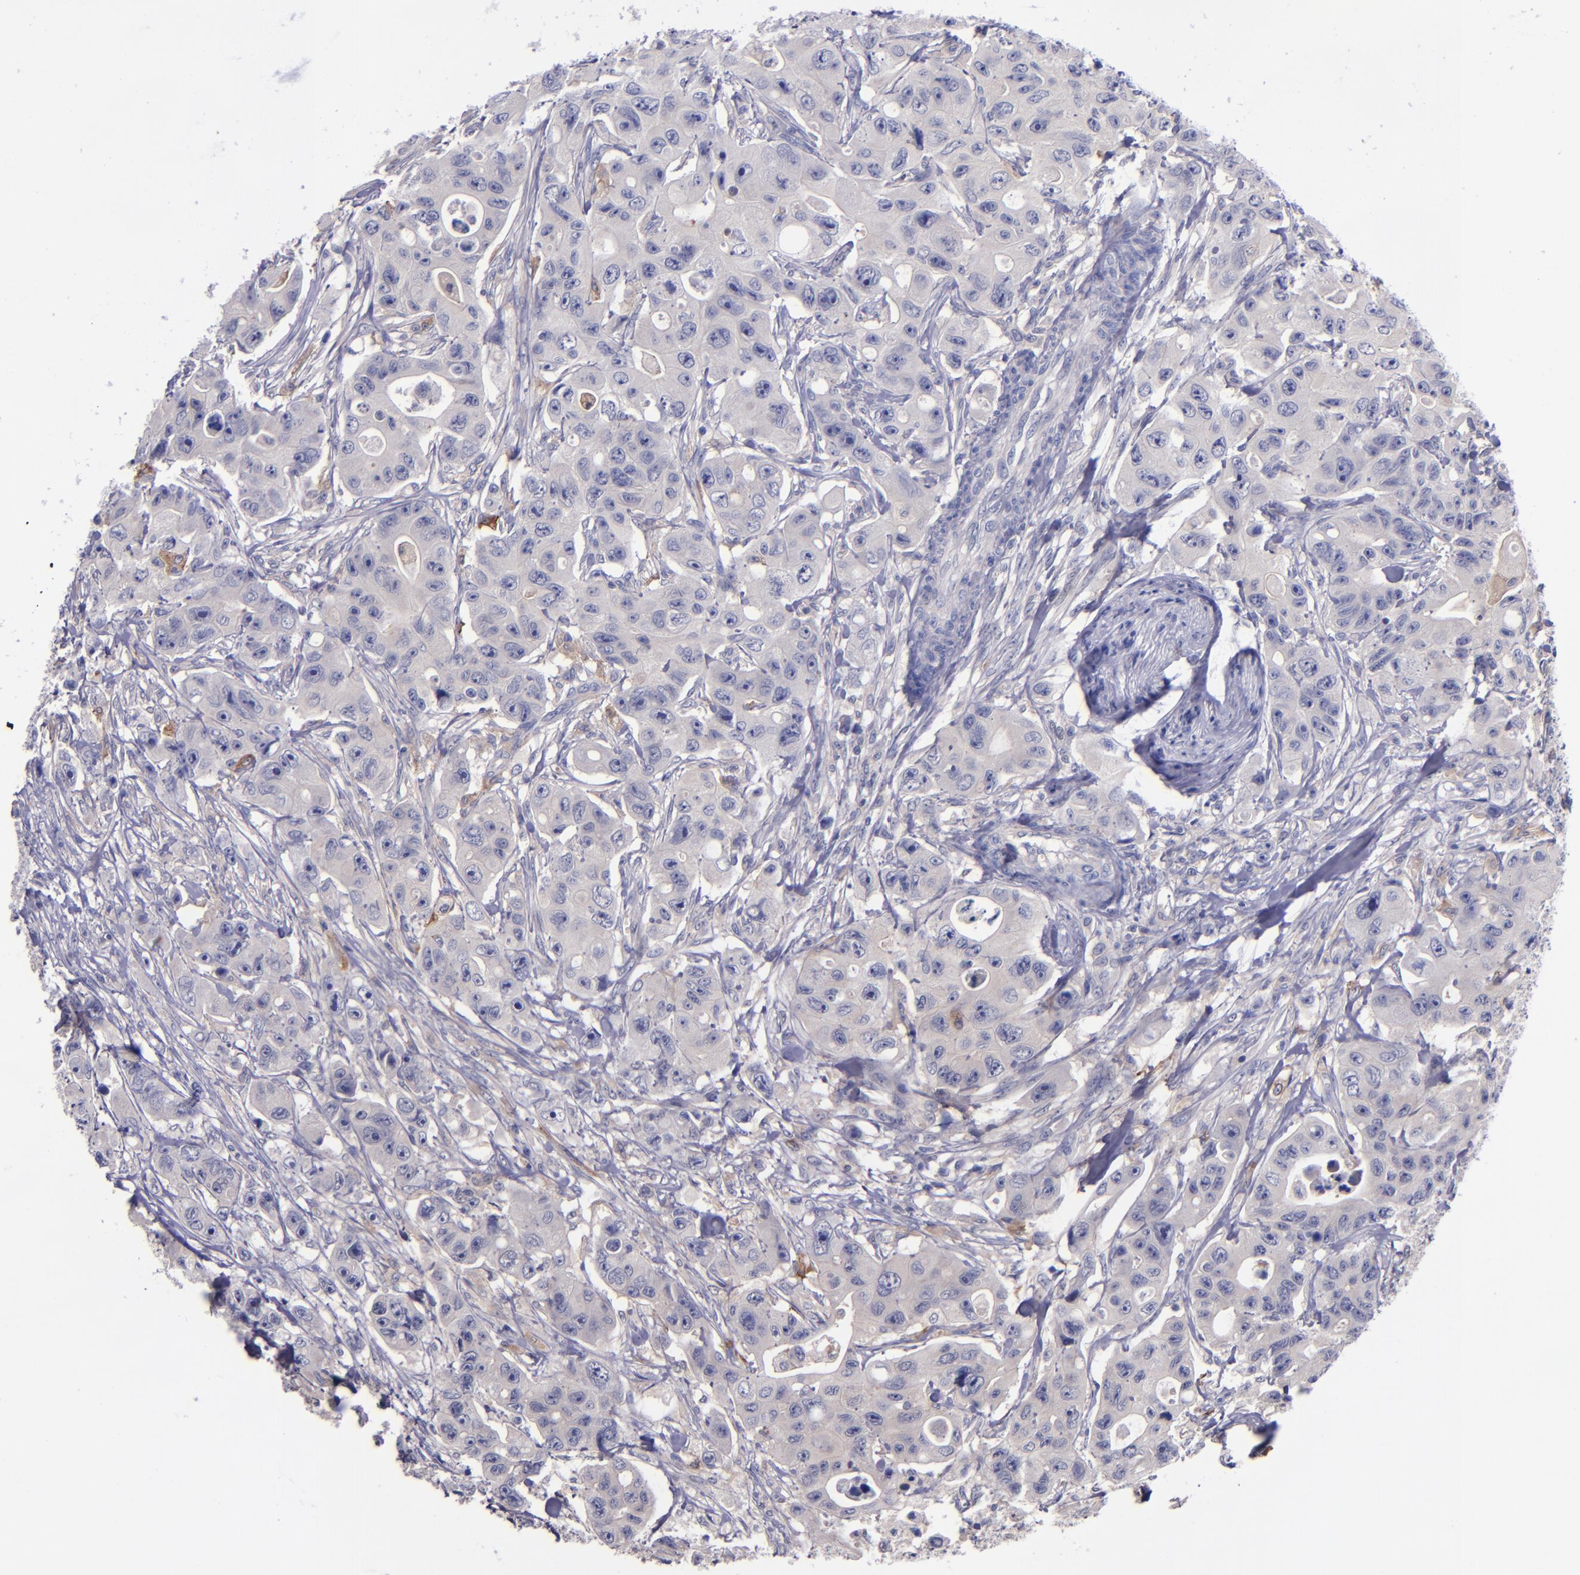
{"staining": {"intensity": "negative", "quantity": "none", "location": "none"}, "tissue": "colorectal cancer", "cell_type": "Tumor cells", "image_type": "cancer", "snomed": [{"axis": "morphology", "description": "Adenocarcinoma, NOS"}, {"axis": "topography", "description": "Colon"}], "caption": "Immunohistochemistry (IHC) image of neoplastic tissue: colorectal cancer stained with DAB (3,3'-diaminobenzidine) reveals no significant protein positivity in tumor cells. The staining is performed using DAB (3,3'-diaminobenzidine) brown chromogen with nuclei counter-stained in using hematoxylin.", "gene": "RBP4", "patient": {"sex": "female", "age": 46}}